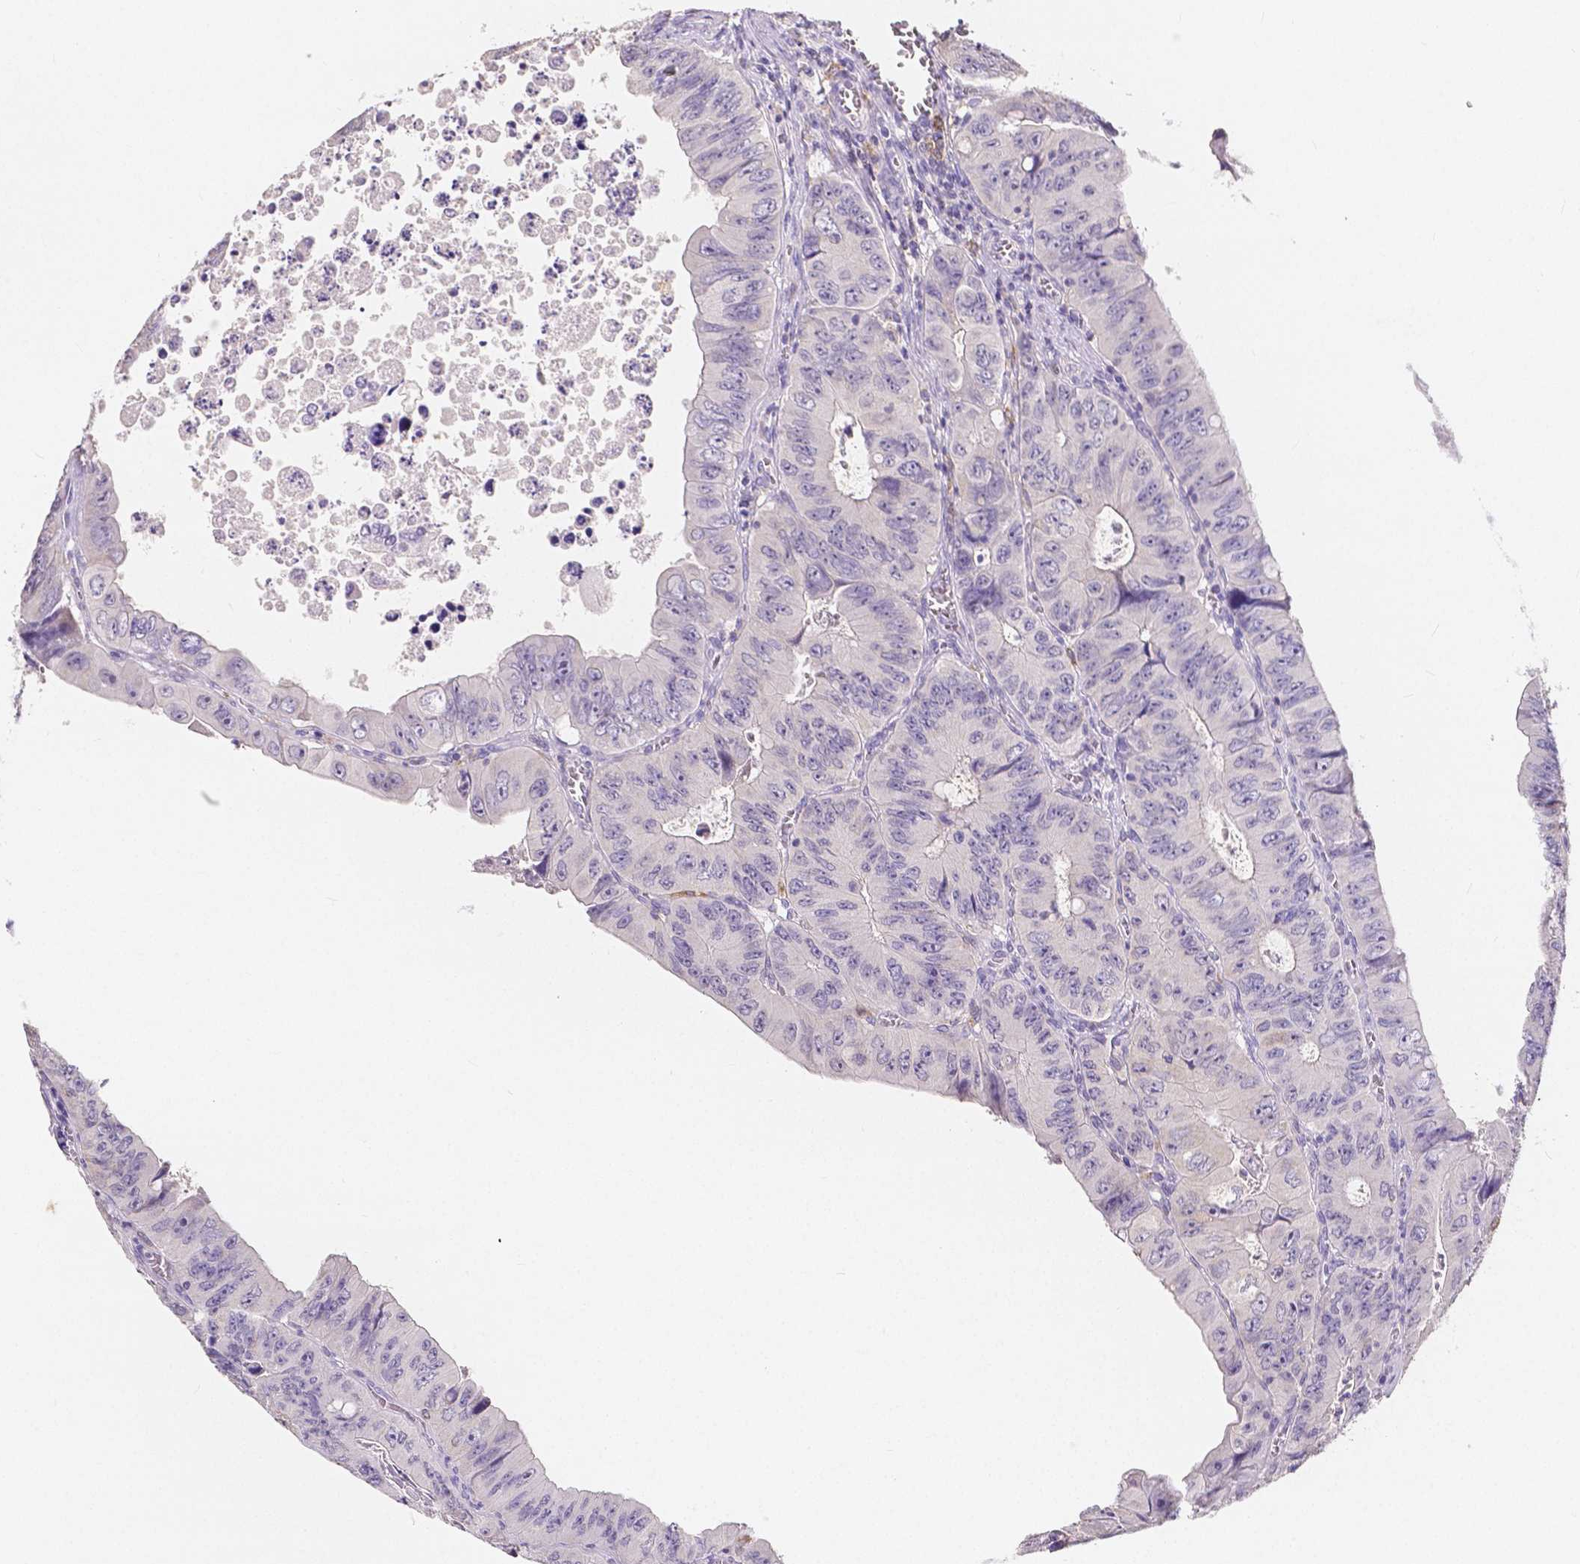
{"staining": {"intensity": "negative", "quantity": "none", "location": "none"}, "tissue": "colorectal cancer", "cell_type": "Tumor cells", "image_type": "cancer", "snomed": [{"axis": "morphology", "description": "Adenocarcinoma, NOS"}, {"axis": "topography", "description": "Colon"}], "caption": "IHC of human colorectal cancer reveals no positivity in tumor cells.", "gene": "ACP5", "patient": {"sex": "female", "age": 84}}